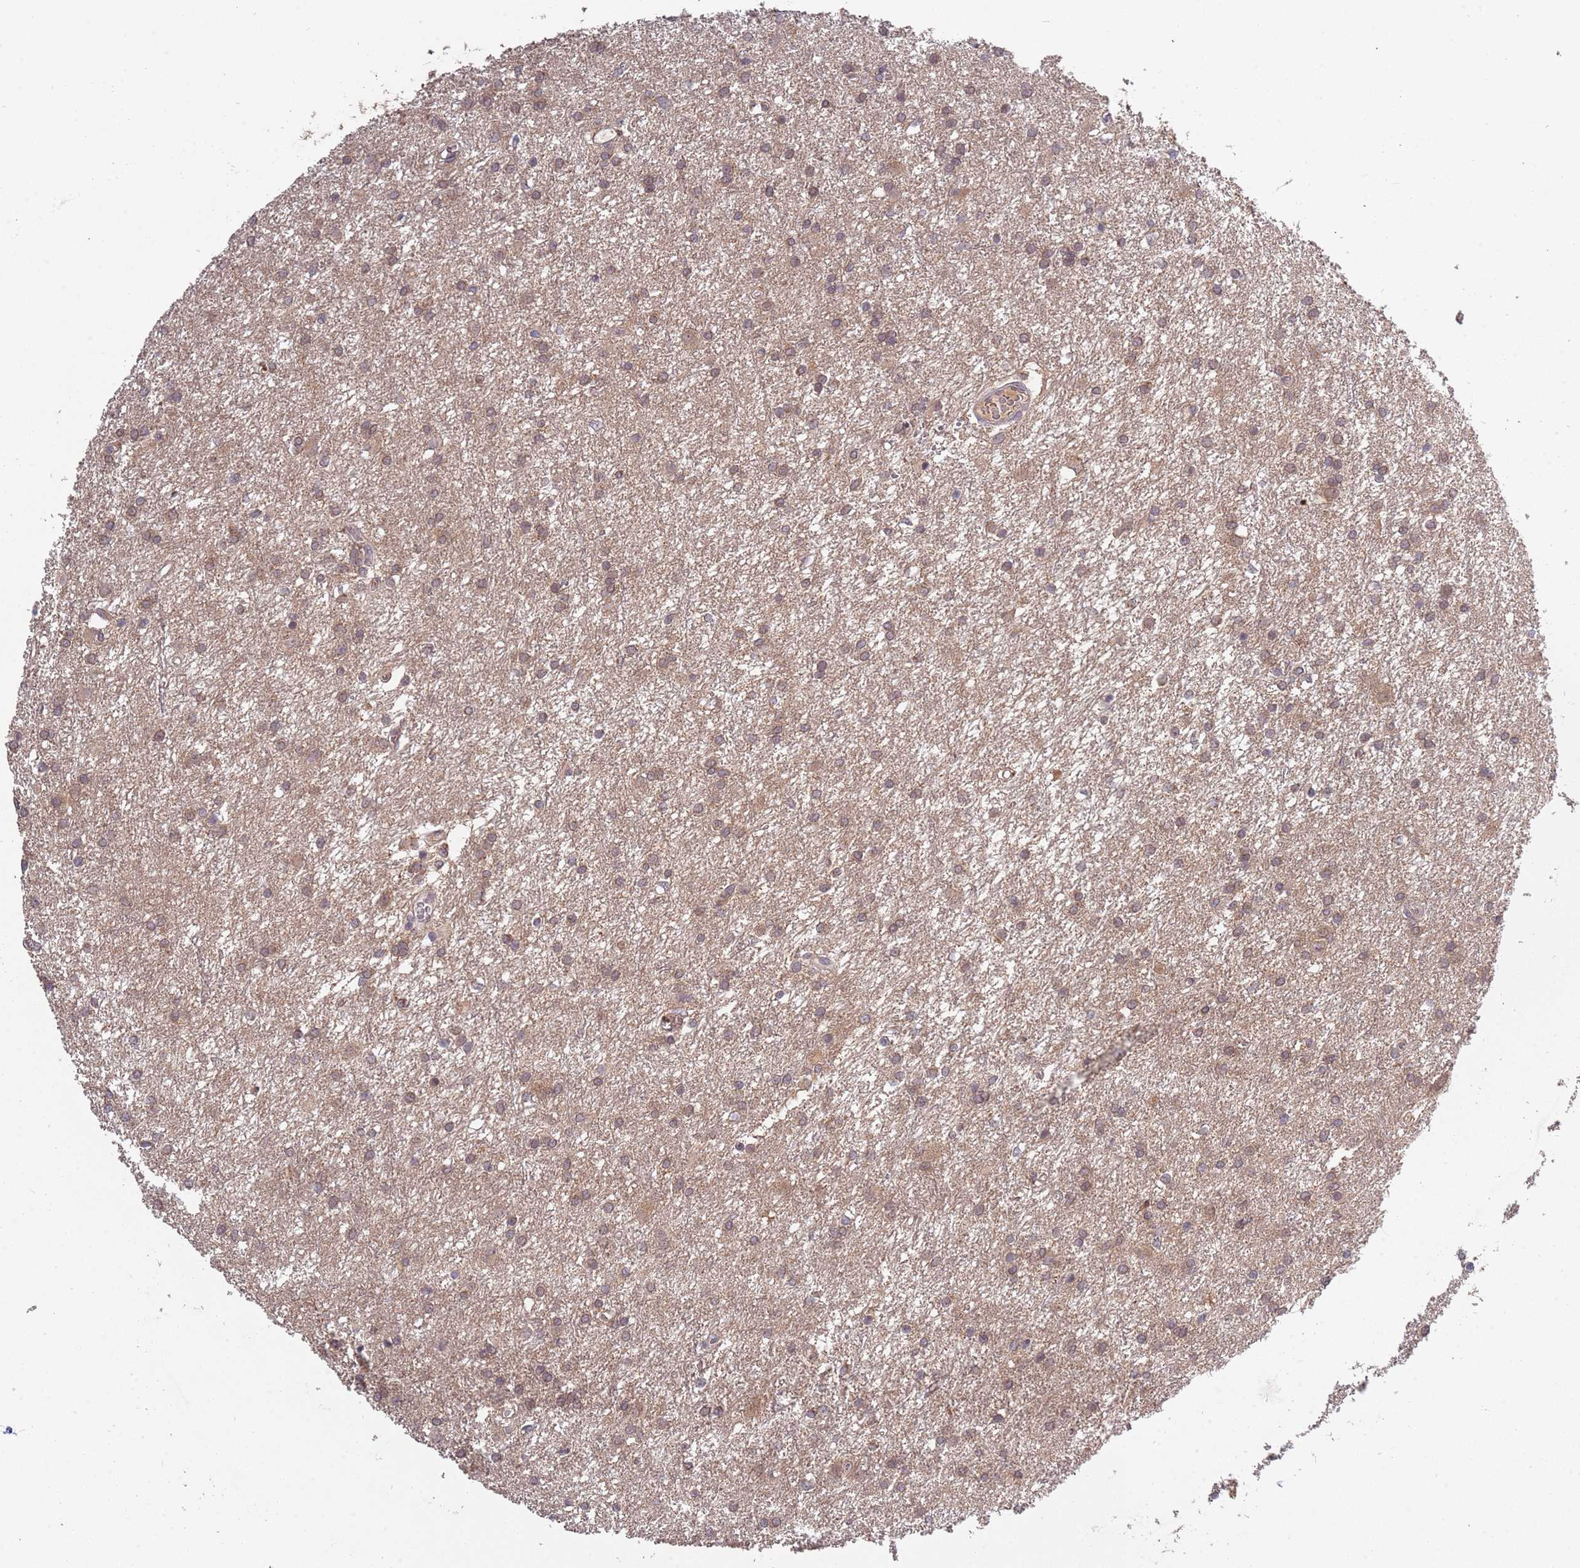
{"staining": {"intensity": "weak", "quantity": ">75%", "location": "cytoplasmic/membranous"}, "tissue": "glioma", "cell_type": "Tumor cells", "image_type": "cancer", "snomed": [{"axis": "morphology", "description": "Glioma, malignant, High grade"}, {"axis": "topography", "description": "Brain"}], "caption": "Immunohistochemical staining of glioma reveals low levels of weak cytoplasmic/membranous positivity in about >75% of tumor cells. Immunohistochemistry stains the protein in brown and the nuclei are stained blue.", "gene": "USP32", "patient": {"sex": "female", "age": 50}}